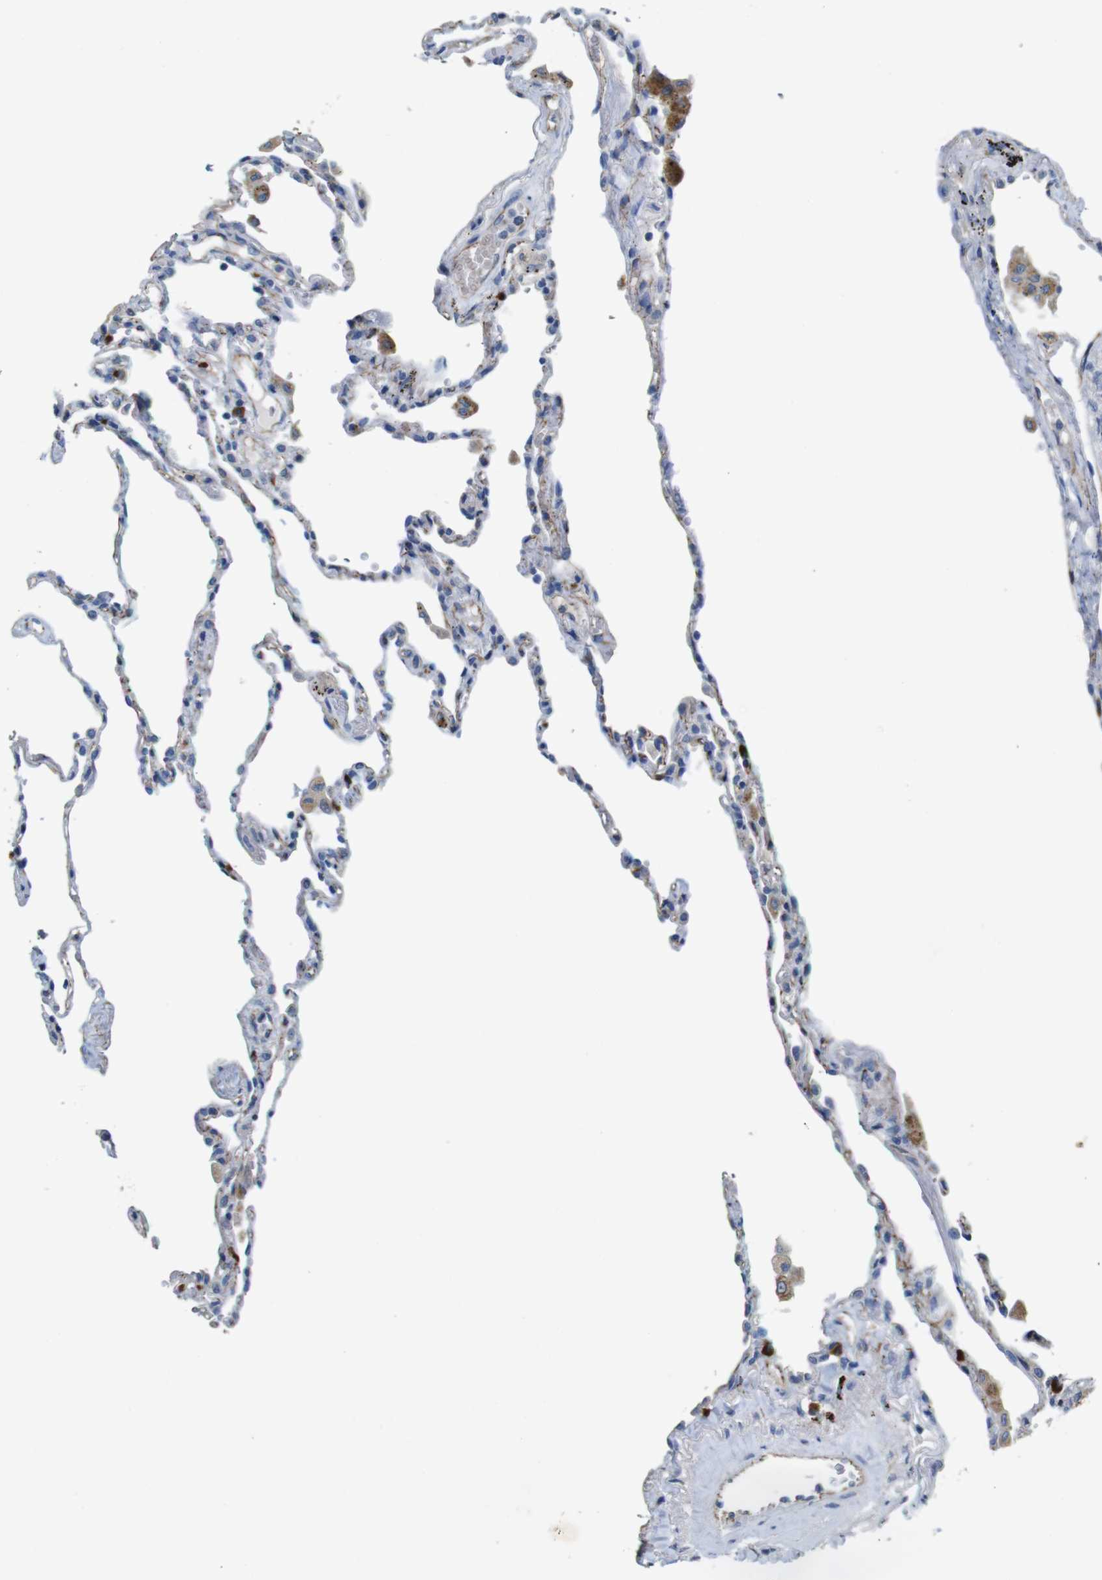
{"staining": {"intensity": "weak", "quantity": "<25%", "location": "cytoplasmic/membranous"}, "tissue": "lung", "cell_type": "Alveolar cells", "image_type": "normal", "snomed": [{"axis": "morphology", "description": "Normal tissue, NOS"}, {"axis": "topography", "description": "Lung"}], "caption": "Alveolar cells show no significant protein expression in normal lung.", "gene": "NHLRC3", "patient": {"sex": "male", "age": 59}}